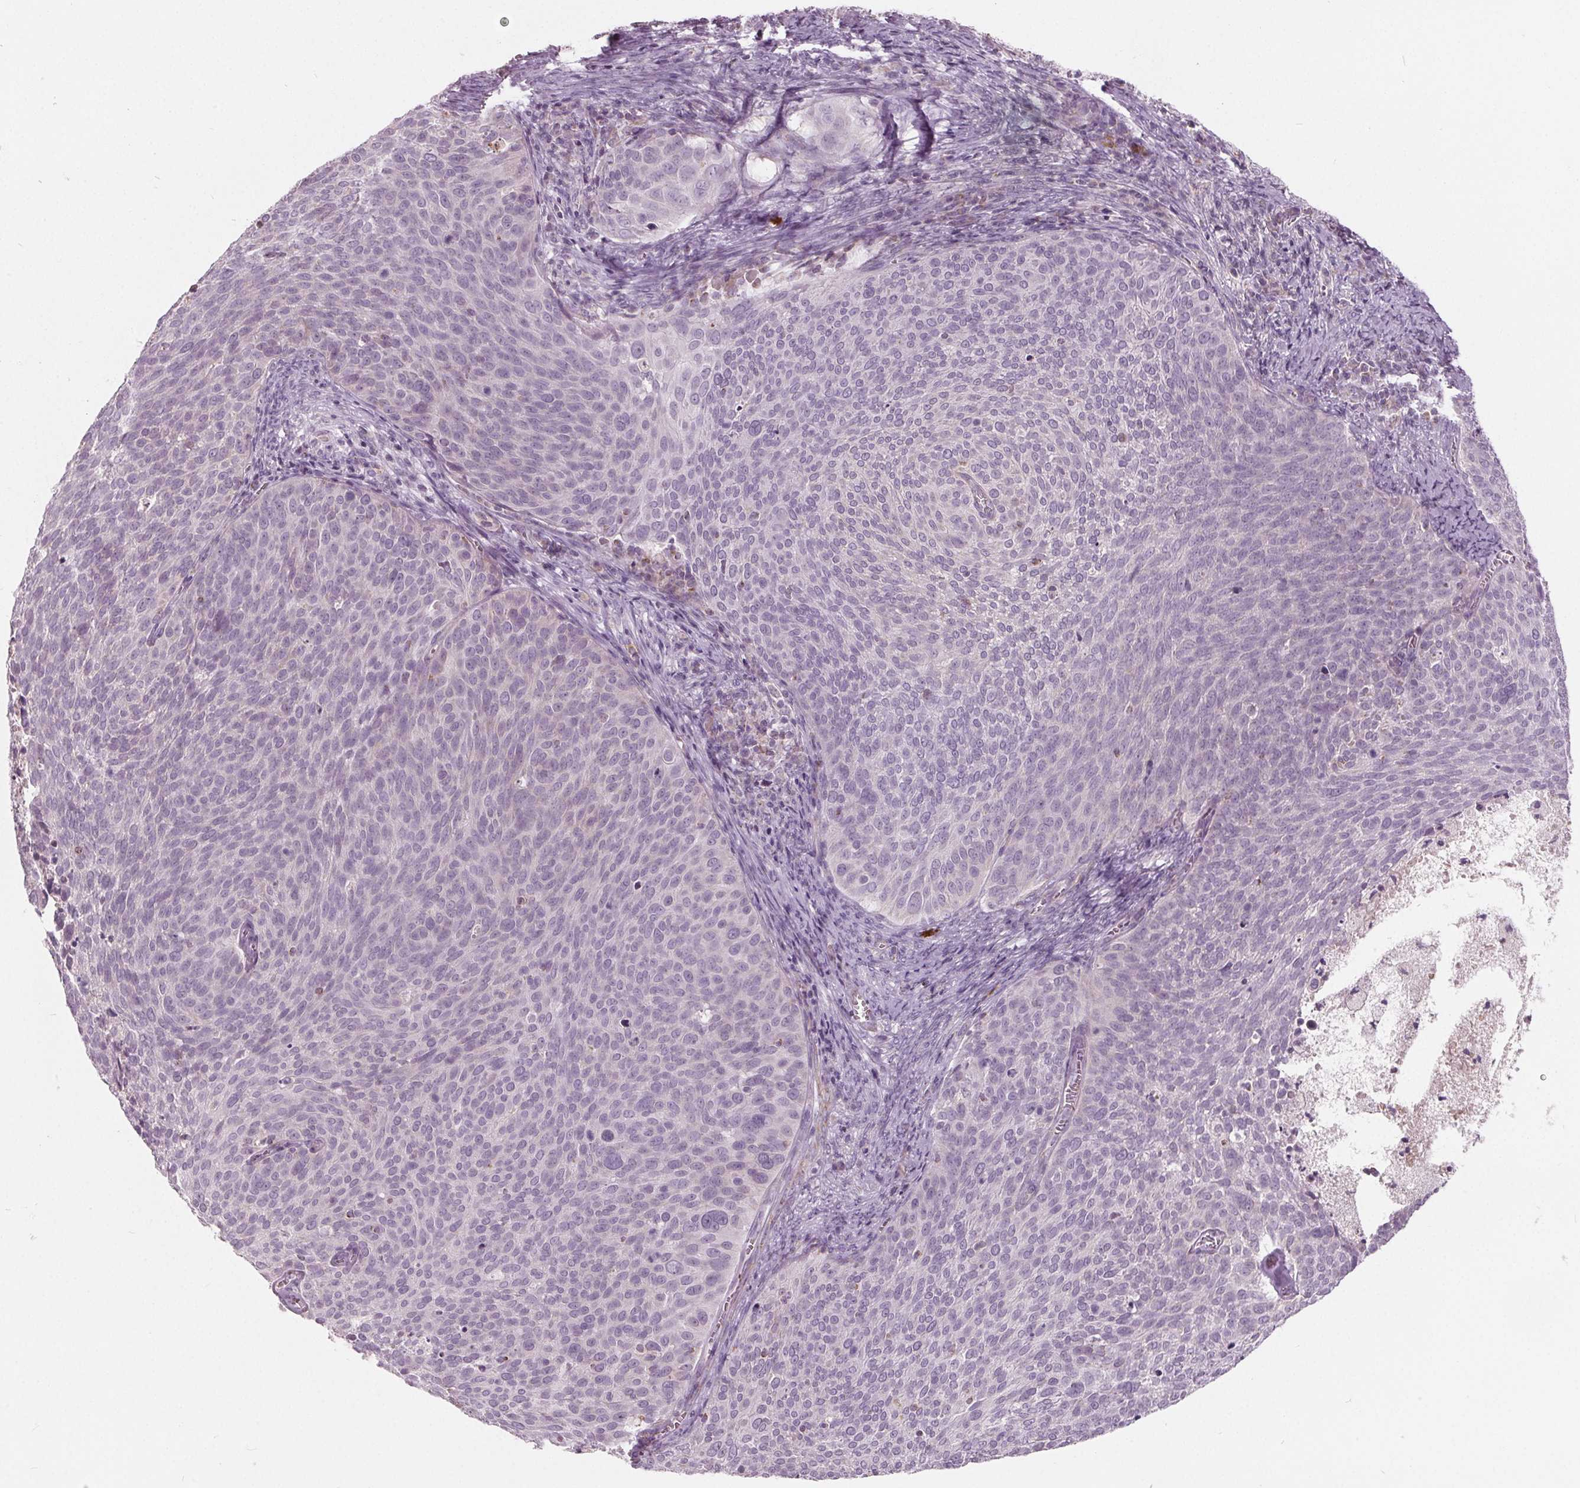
{"staining": {"intensity": "negative", "quantity": "none", "location": "none"}, "tissue": "cervical cancer", "cell_type": "Tumor cells", "image_type": "cancer", "snomed": [{"axis": "morphology", "description": "Squamous cell carcinoma, NOS"}, {"axis": "topography", "description": "Cervix"}], "caption": "This is a micrograph of IHC staining of cervical cancer, which shows no staining in tumor cells.", "gene": "ECI2", "patient": {"sex": "female", "age": 39}}